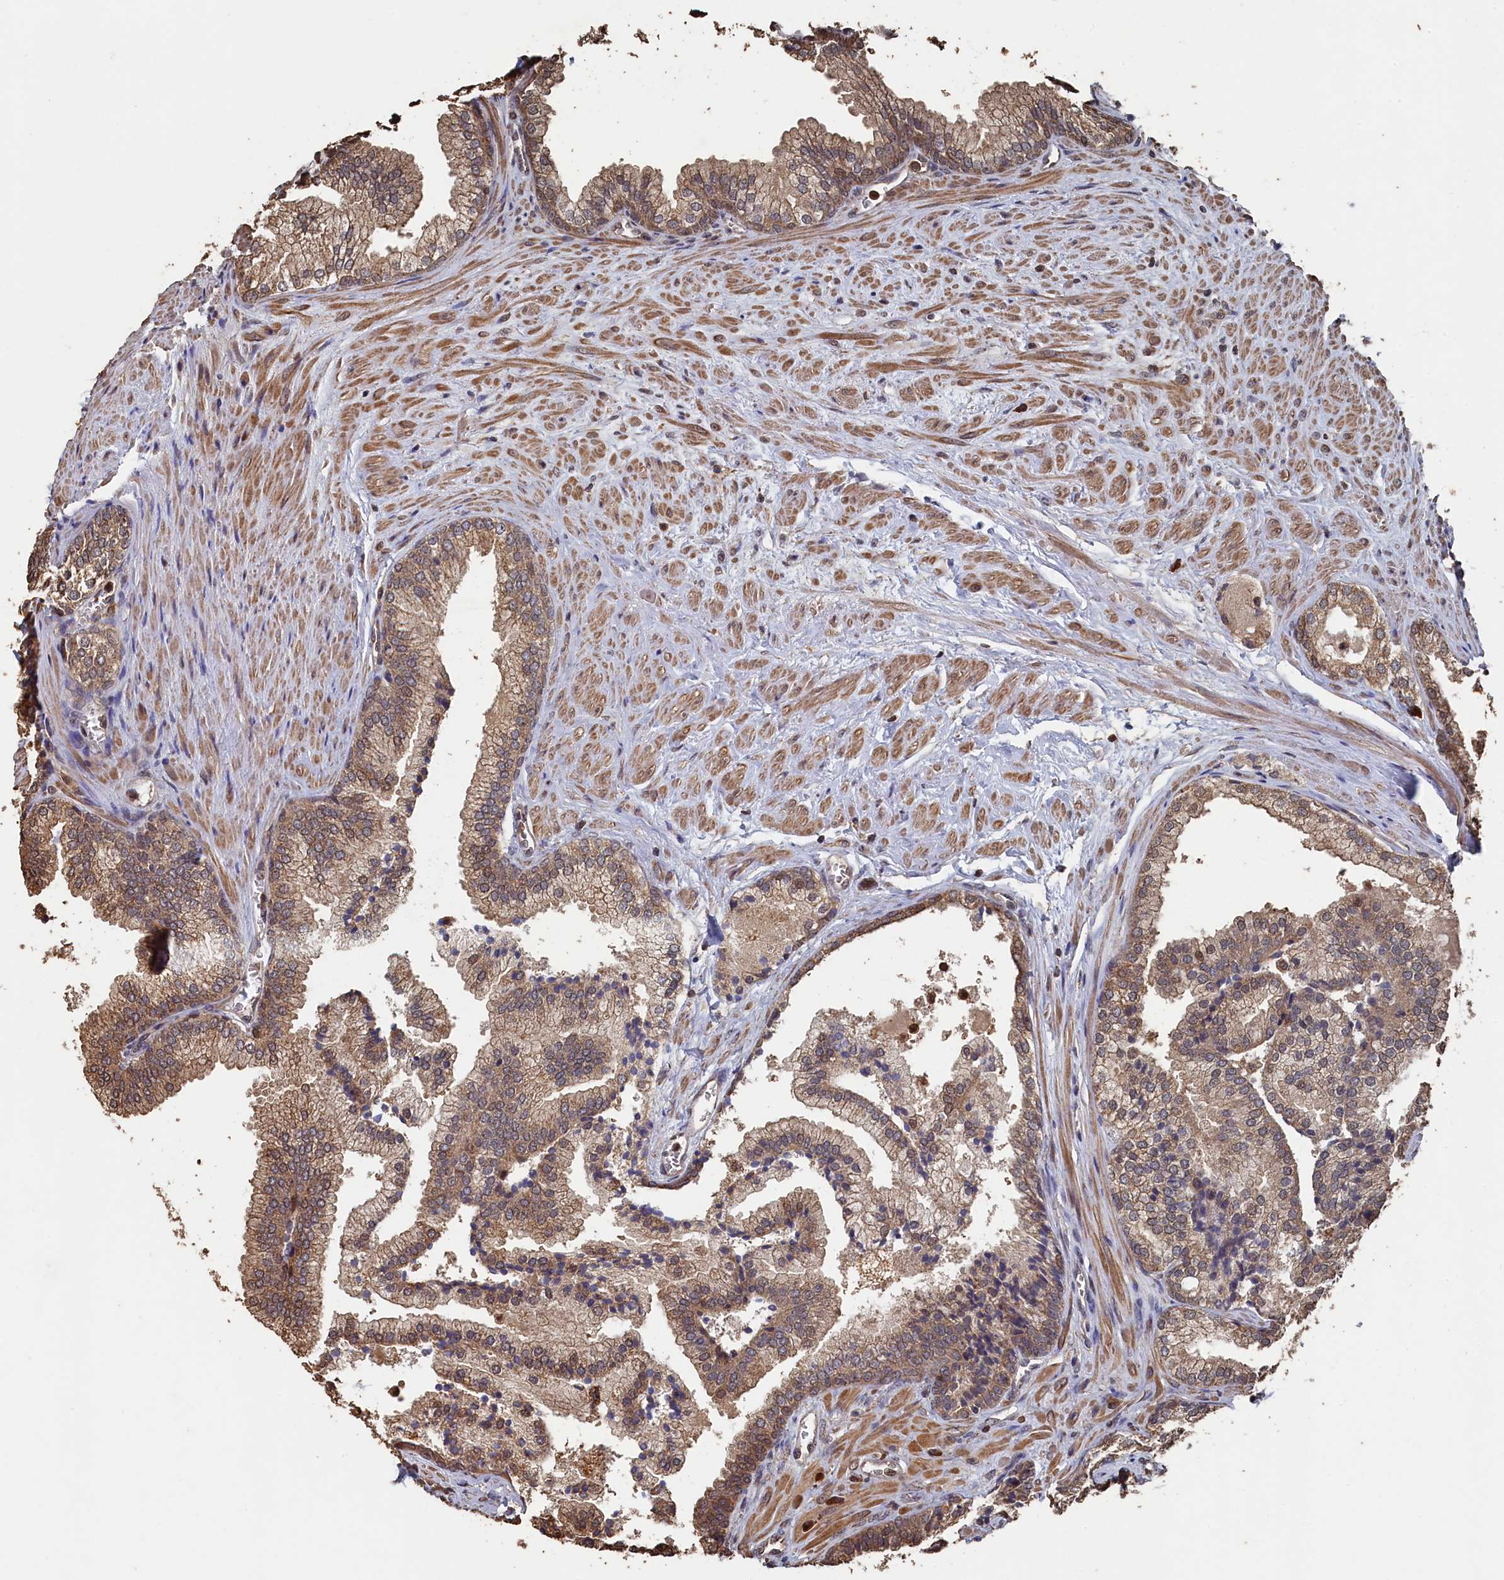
{"staining": {"intensity": "moderate", "quantity": ">75%", "location": "cytoplasmic/membranous,nuclear"}, "tissue": "prostate", "cell_type": "Glandular cells", "image_type": "normal", "snomed": [{"axis": "morphology", "description": "Normal tissue, NOS"}, {"axis": "topography", "description": "Prostate"}], "caption": "The histopathology image demonstrates a brown stain indicating the presence of a protein in the cytoplasmic/membranous,nuclear of glandular cells in prostate. (brown staining indicates protein expression, while blue staining denotes nuclei).", "gene": "PIGN", "patient": {"sex": "male", "age": 76}}